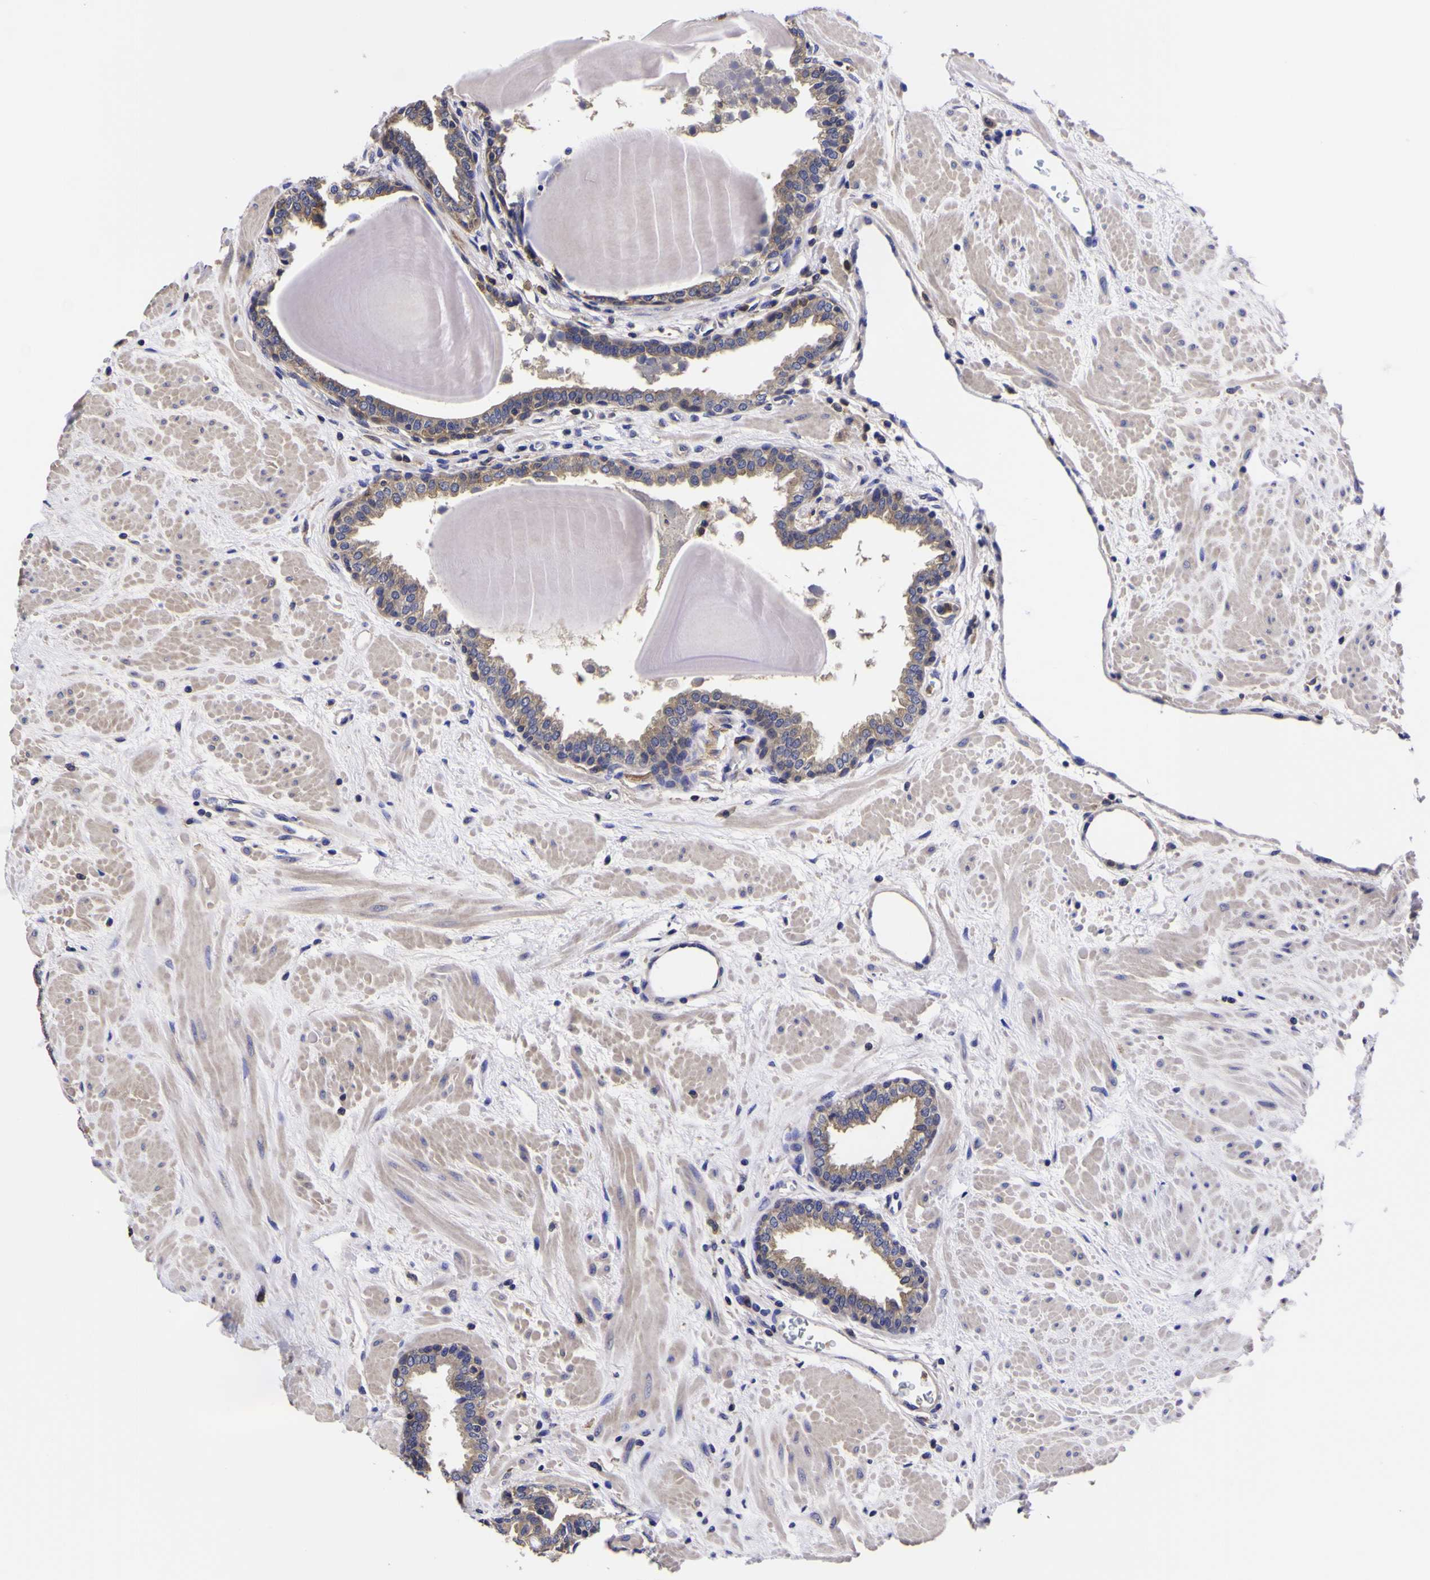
{"staining": {"intensity": "weak", "quantity": ">75%", "location": "cytoplasmic/membranous"}, "tissue": "prostate", "cell_type": "Glandular cells", "image_type": "normal", "snomed": [{"axis": "morphology", "description": "Normal tissue, NOS"}, {"axis": "topography", "description": "Prostate"}], "caption": "Immunohistochemistry (IHC) photomicrograph of normal prostate: human prostate stained using immunohistochemistry displays low levels of weak protein expression localized specifically in the cytoplasmic/membranous of glandular cells, appearing as a cytoplasmic/membranous brown color.", "gene": "MAPK14", "patient": {"sex": "male", "age": 51}}